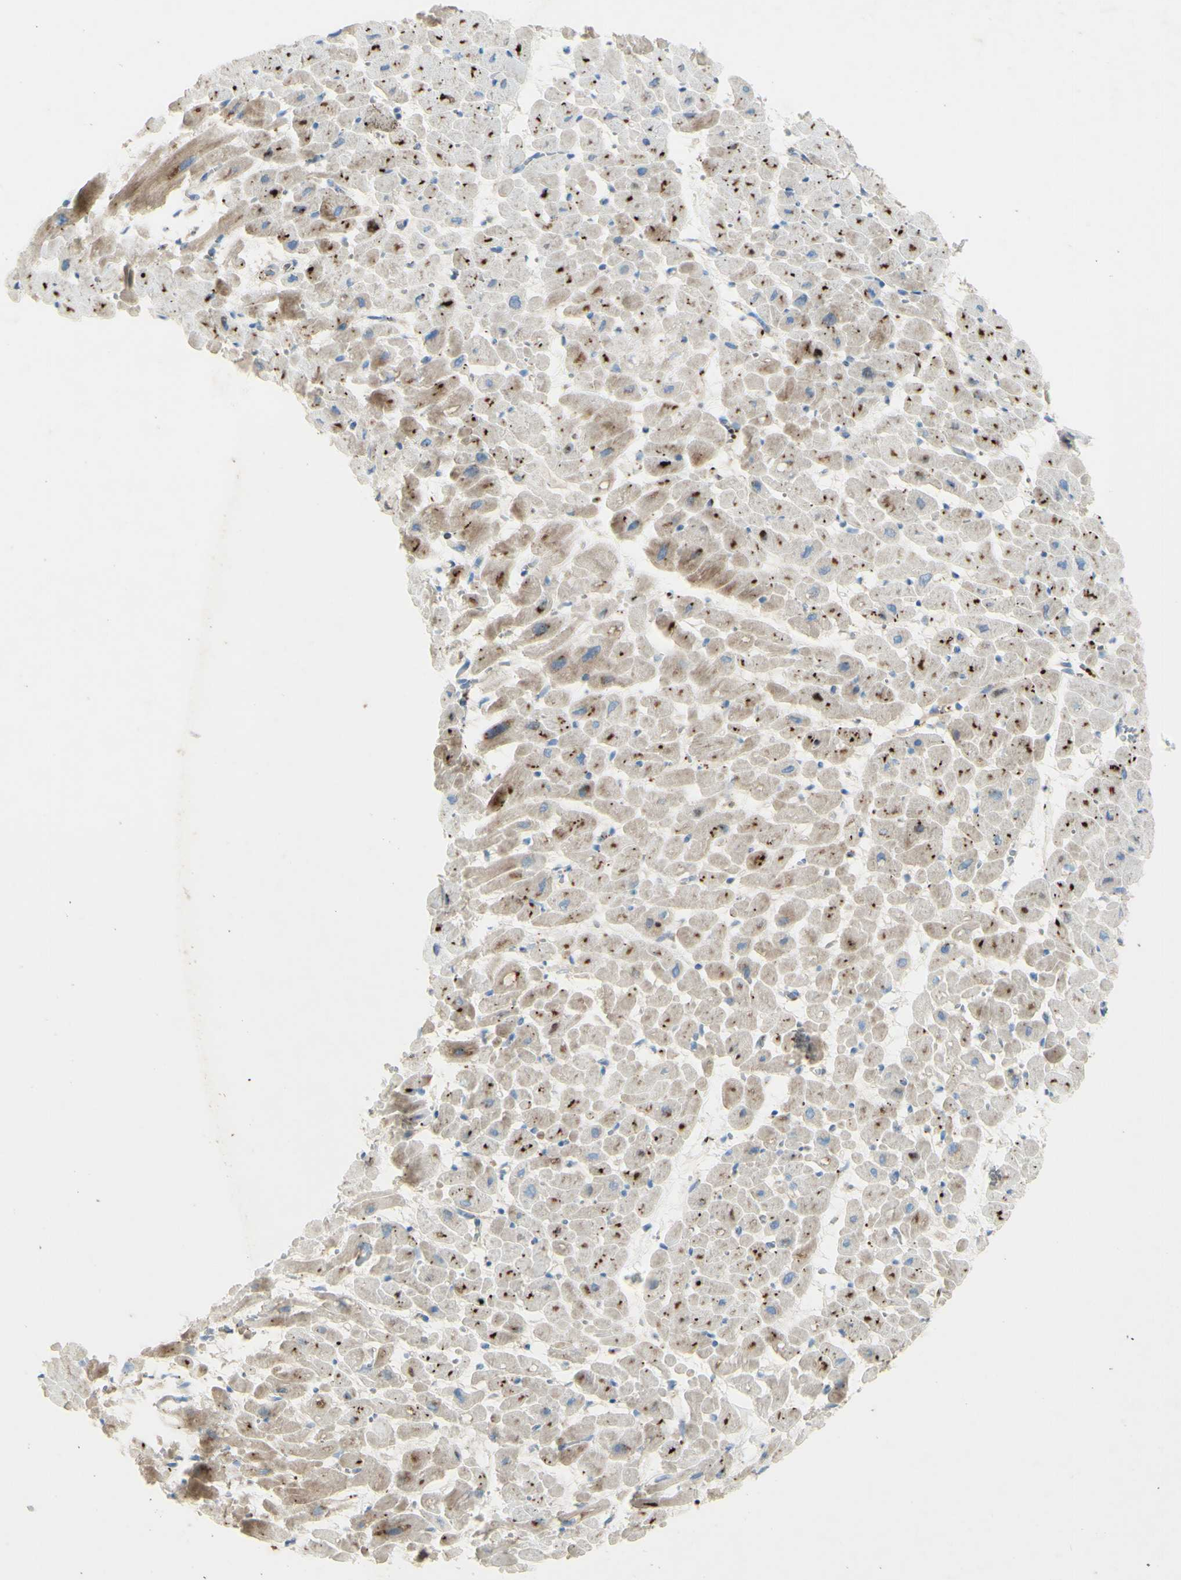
{"staining": {"intensity": "strong", "quantity": "<25%", "location": "cytoplasmic/membranous"}, "tissue": "heart muscle", "cell_type": "Cardiomyocytes", "image_type": "normal", "snomed": [{"axis": "morphology", "description": "Normal tissue, NOS"}, {"axis": "topography", "description": "Heart"}], "caption": "Immunohistochemistry (IHC) photomicrograph of benign human heart muscle stained for a protein (brown), which demonstrates medium levels of strong cytoplasmic/membranous positivity in approximately <25% of cardiomyocytes.", "gene": "GAN", "patient": {"sex": "male", "age": 45}}